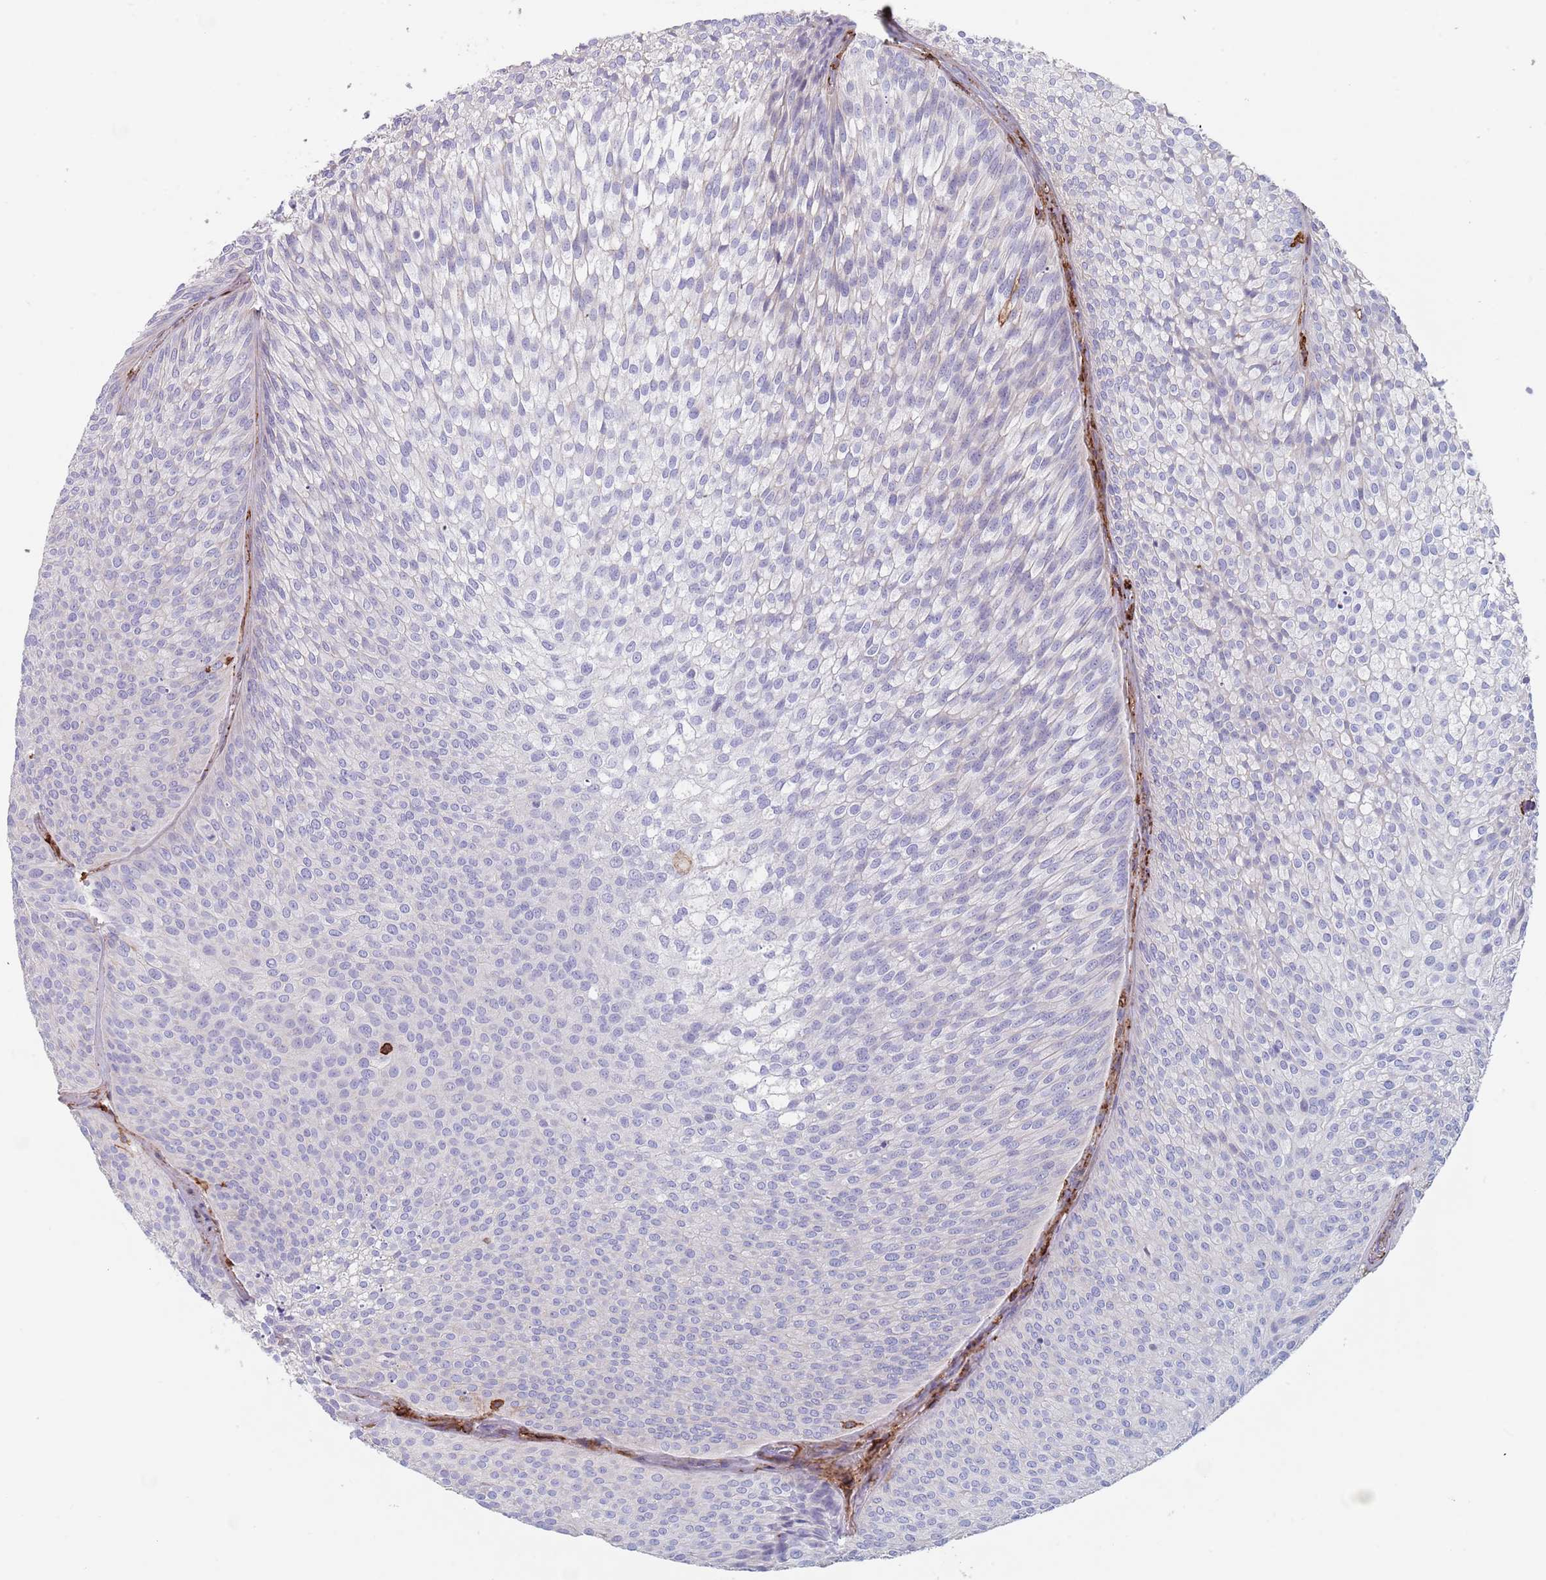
{"staining": {"intensity": "negative", "quantity": "none", "location": "none"}, "tissue": "urothelial cancer", "cell_type": "Tumor cells", "image_type": "cancer", "snomed": [{"axis": "morphology", "description": "Urothelial carcinoma, Low grade"}, {"axis": "topography", "description": "Urinary bladder"}], "caption": "An immunohistochemistry histopathology image of urothelial cancer is shown. There is no staining in tumor cells of urothelial cancer.", "gene": "RNF144A", "patient": {"sex": "male", "age": 91}}